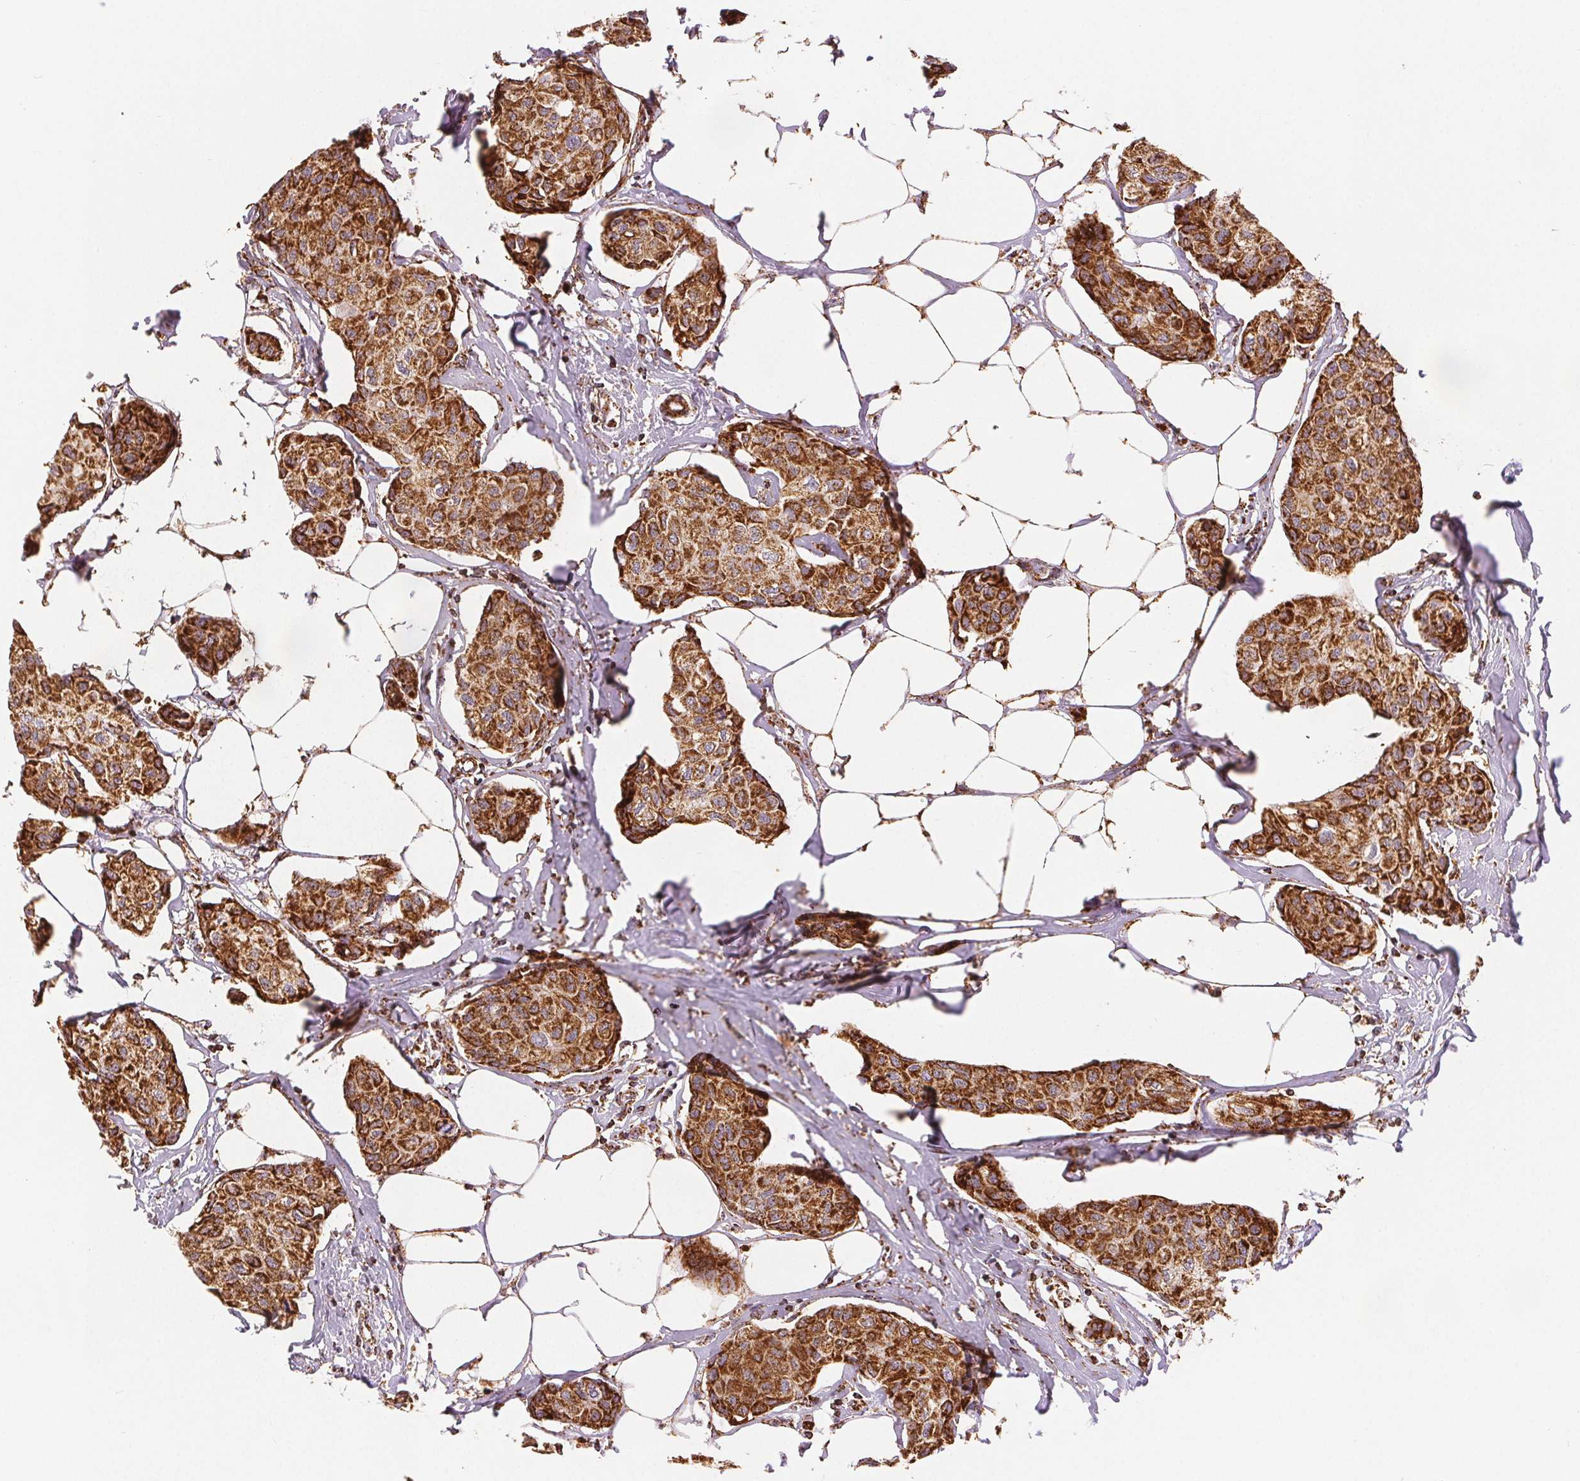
{"staining": {"intensity": "strong", "quantity": ">75%", "location": "cytoplasmic/membranous"}, "tissue": "breast cancer", "cell_type": "Tumor cells", "image_type": "cancer", "snomed": [{"axis": "morphology", "description": "Duct carcinoma"}, {"axis": "topography", "description": "Breast"}], "caption": "A high amount of strong cytoplasmic/membranous positivity is appreciated in about >75% of tumor cells in breast cancer (intraductal carcinoma) tissue. The staining was performed using DAB (3,3'-diaminobenzidine) to visualize the protein expression in brown, while the nuclei were stained in blue with hematoxylin (Magnification: 20x).", "gene": "SDHB", "patient": {"sex": "female", "age": 80}}